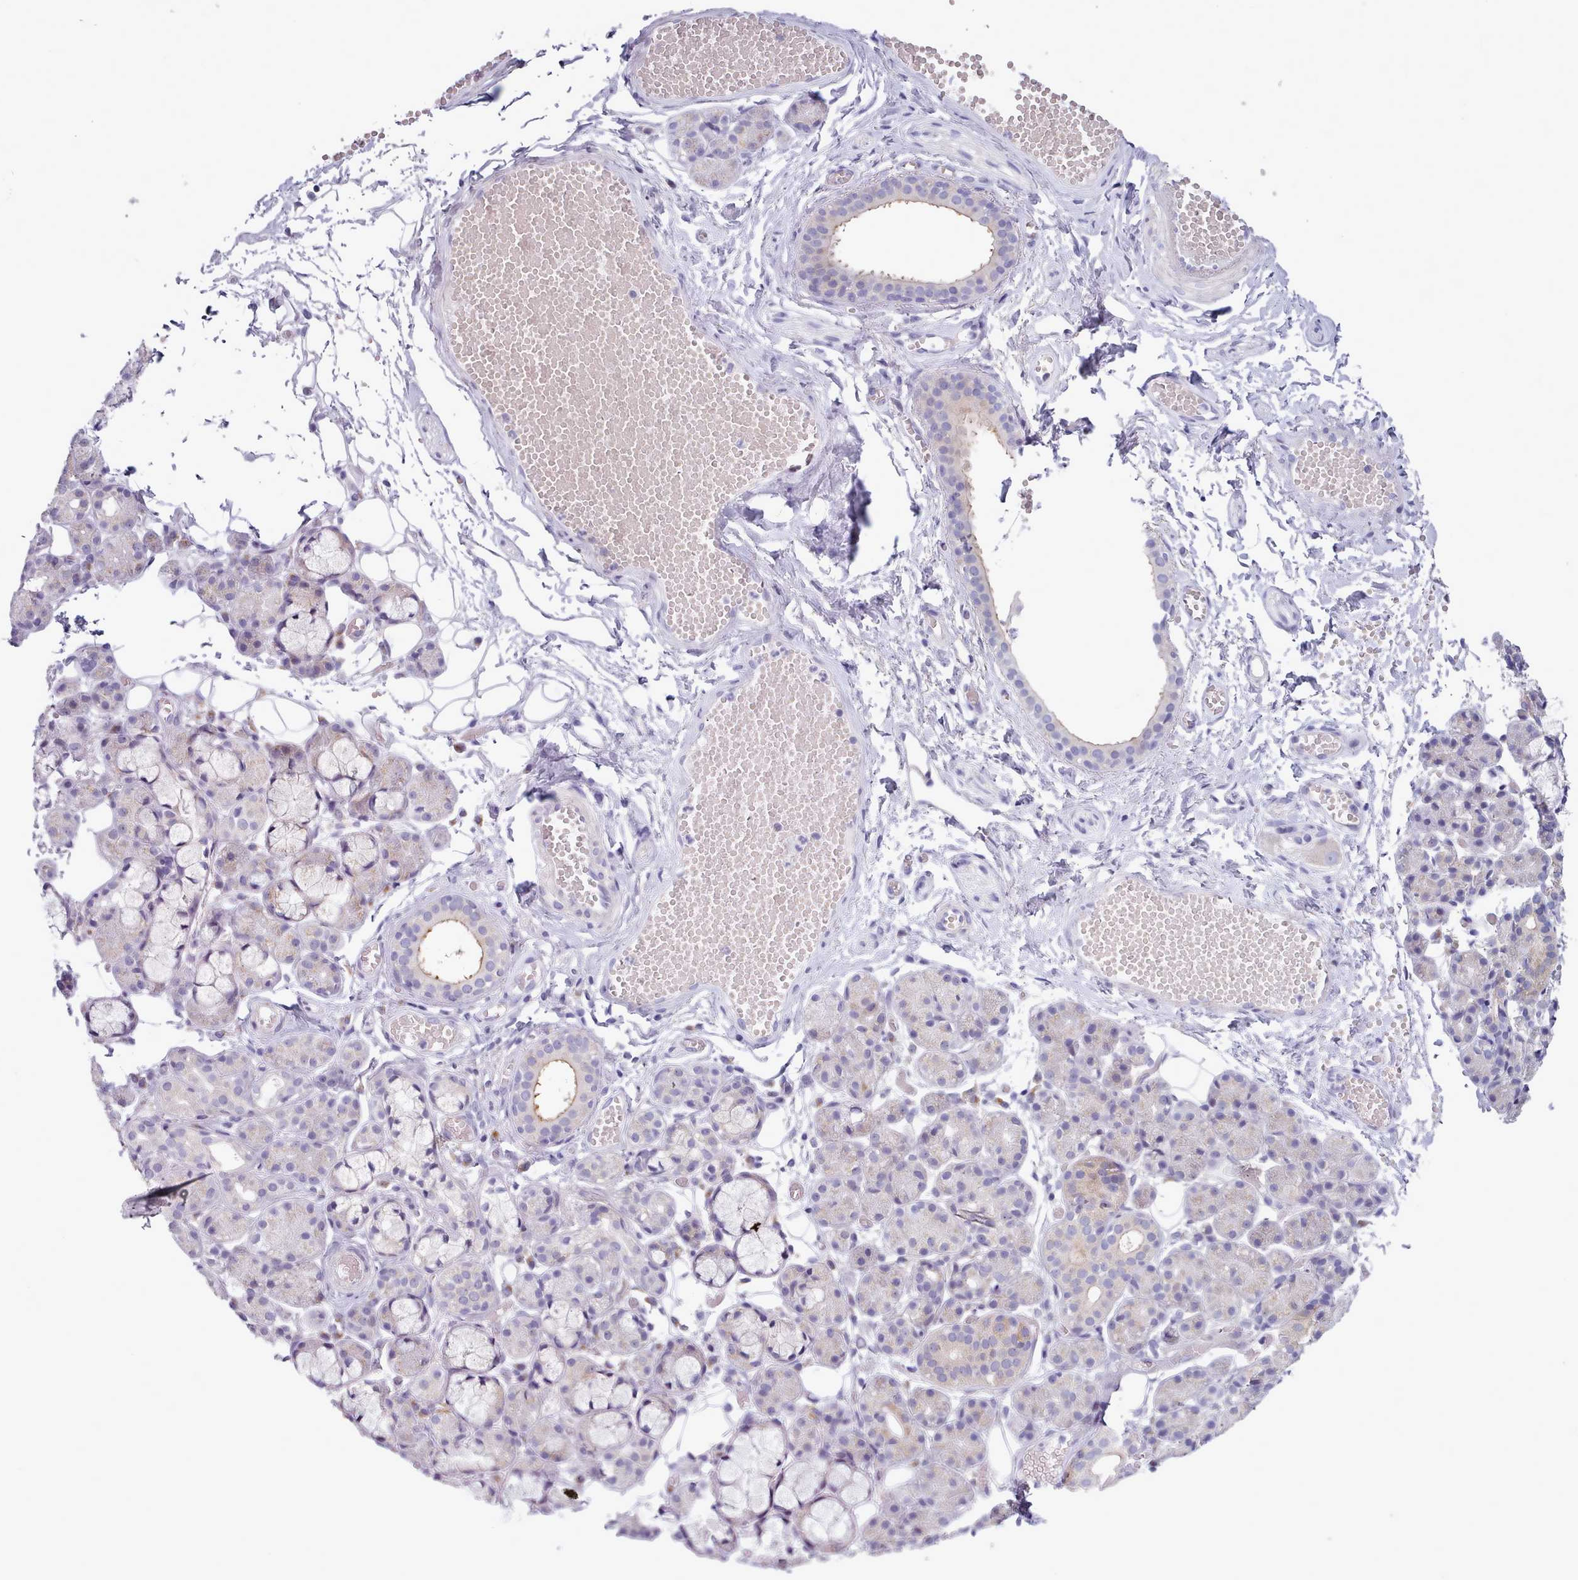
{"staining": {"intensity": "weak", "quantity": "<25%", "location": "cytoplasmic/membranous"}, "tissue": "salivary gland", "cell_type": "Glandular cells", "image_type": "normal", "snomed": [{"axis": "morphology", "description": "Normal tissue, NOS"}, {"axis": "topography", "description": "Salivary gland"}], "caption": "IHC of normal salivary gland shows no expression in glandular cells.", "gene": "MYRFL", "patient": {"sex": "male", "age": 63}}